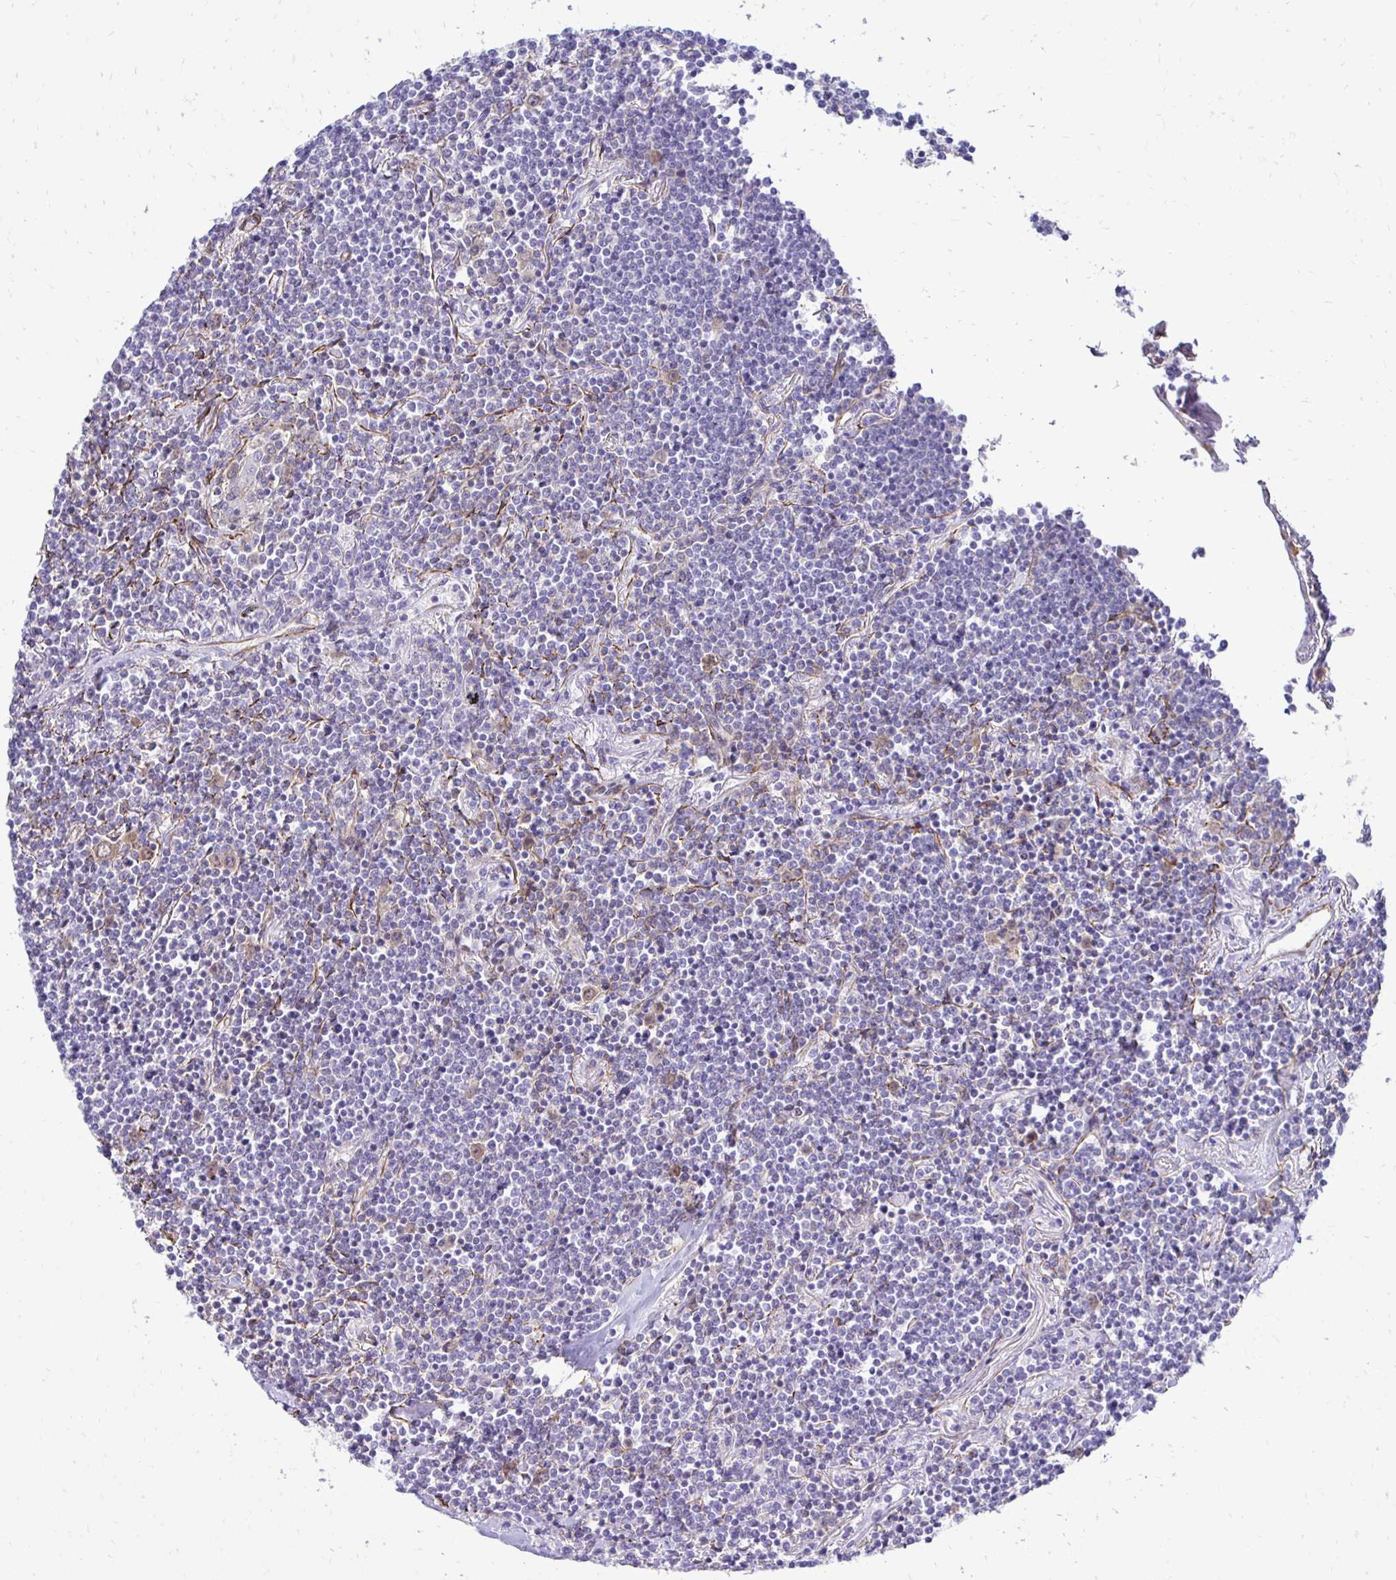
{"staining": {"intensity": "moderate", "quantity": "<25%", "location": "cytoplasmic/membranous"}, "tissue": "lymphoma", "cell_type": "Tumor cells", "image_type": "cancer", "snomed": [{"axis": "morphology", "description": "Malignant lymphoma, non-Hodgkin's type, Low grade"}, {"axis": "topography", "description": "Lung"}], "caption": "Immunohistochemistry (DAB (3,3'-diaminobenzidine)) staining of human lymphoma displays moderate cytoplasmic/membranous protein staining in approximately <25% of tumor cells. (Brightfield microscopy of DAB IHC at high magnification).", "gene": "CTPS1", "patient": {"sex": "female", "age": 71}}